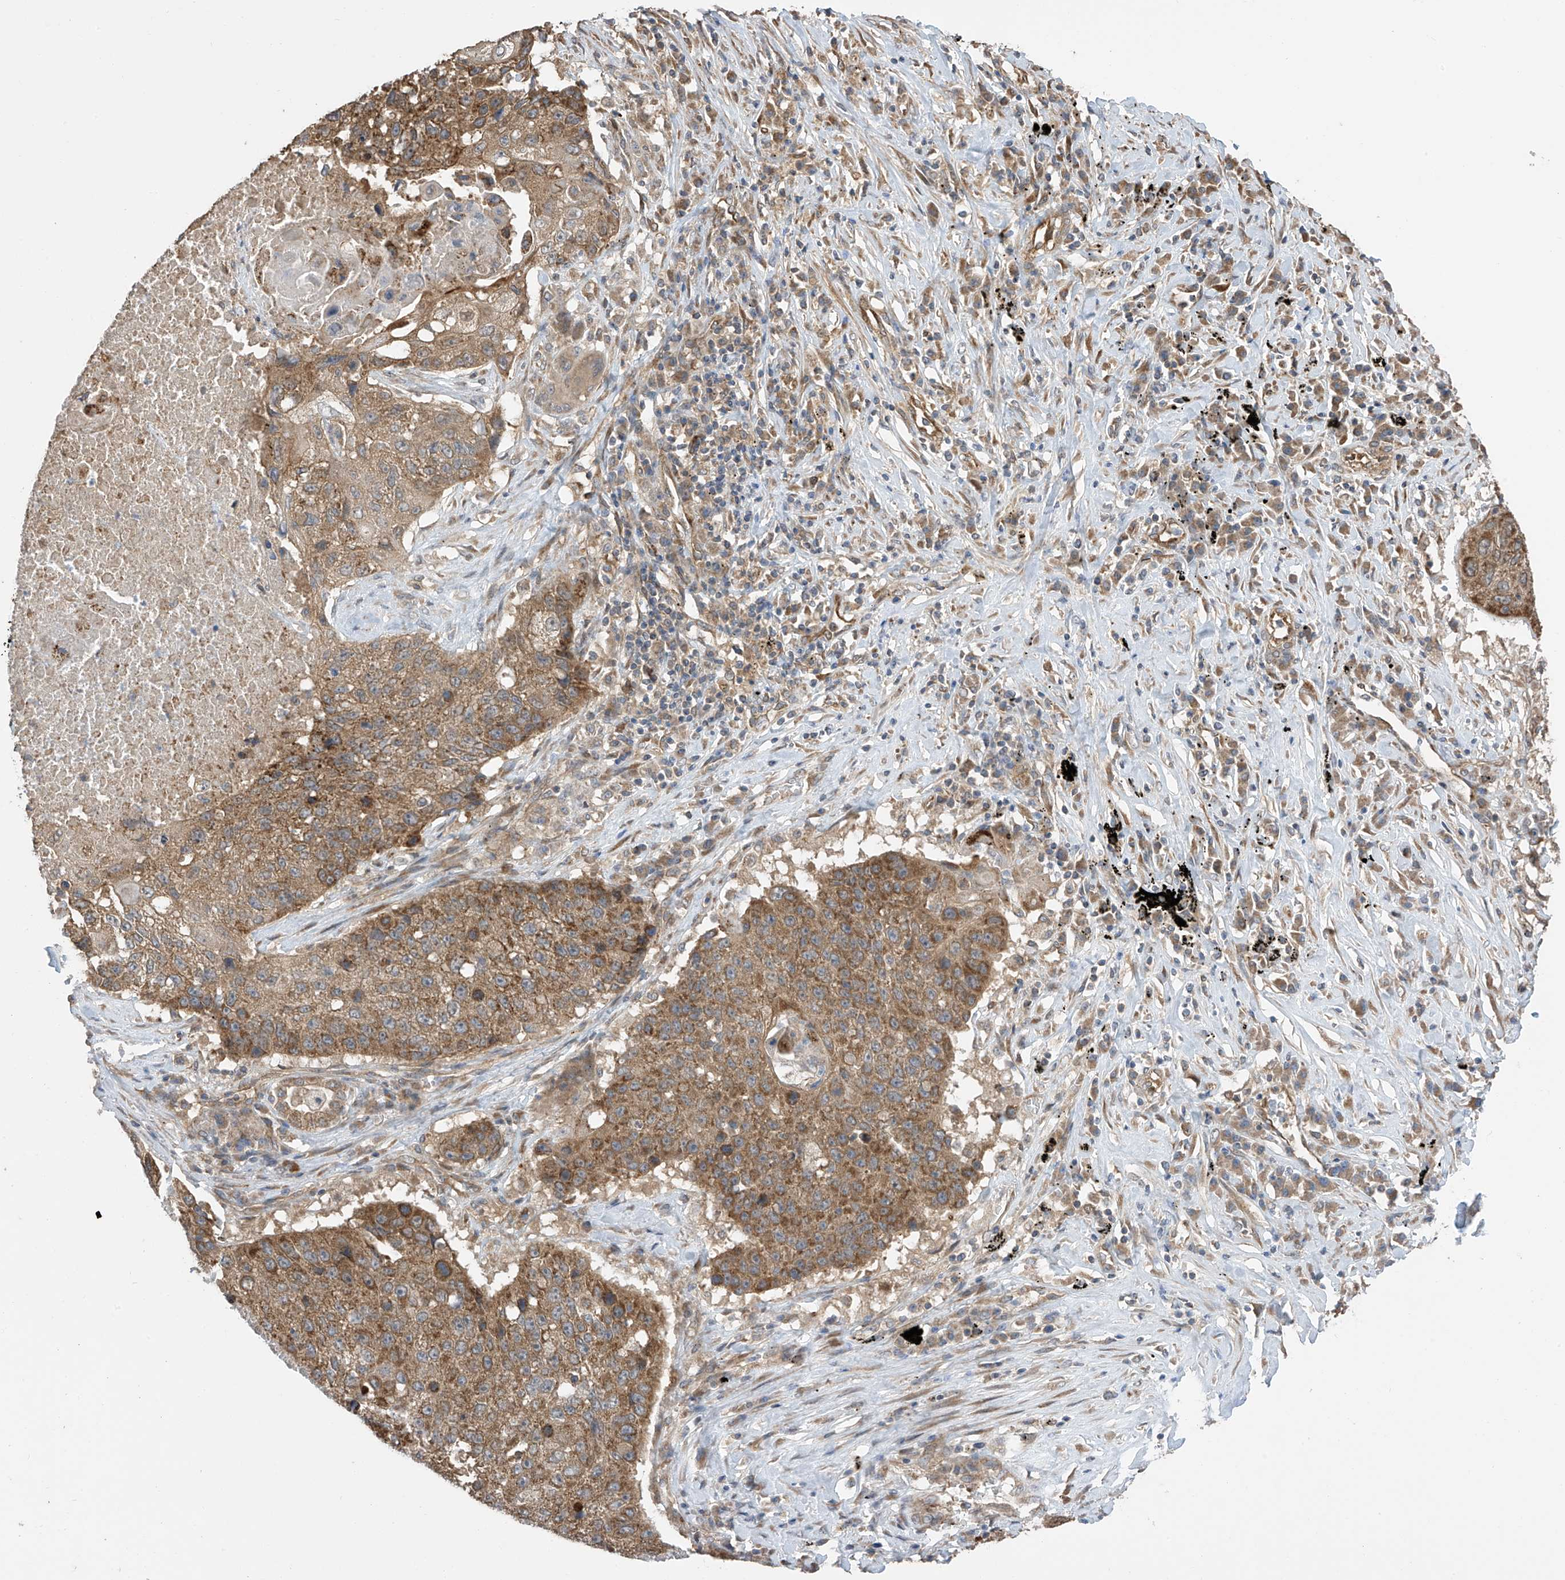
{"staining": {"intensity": "moderate", "quantity": ">75%", "location": "cytoplasmic/membranous"}, "tissue": "lung cancer", "cell_type": "Tumor cells", "image_type": "cancer", "snomed": [{"axis": "morphology", "description": "Squamous cell carcinoma, NOS"}, {"axis": "topography", "description": "Lung"}], "caption": "Tumor cells display medium levels of moderate cytoplasmic/membranous staining in approximately >75% of cells in lung cancer (squamous cell carcinoma).", "gene": "PNPT1", "patient": {"sex": "male", "age": 61}}